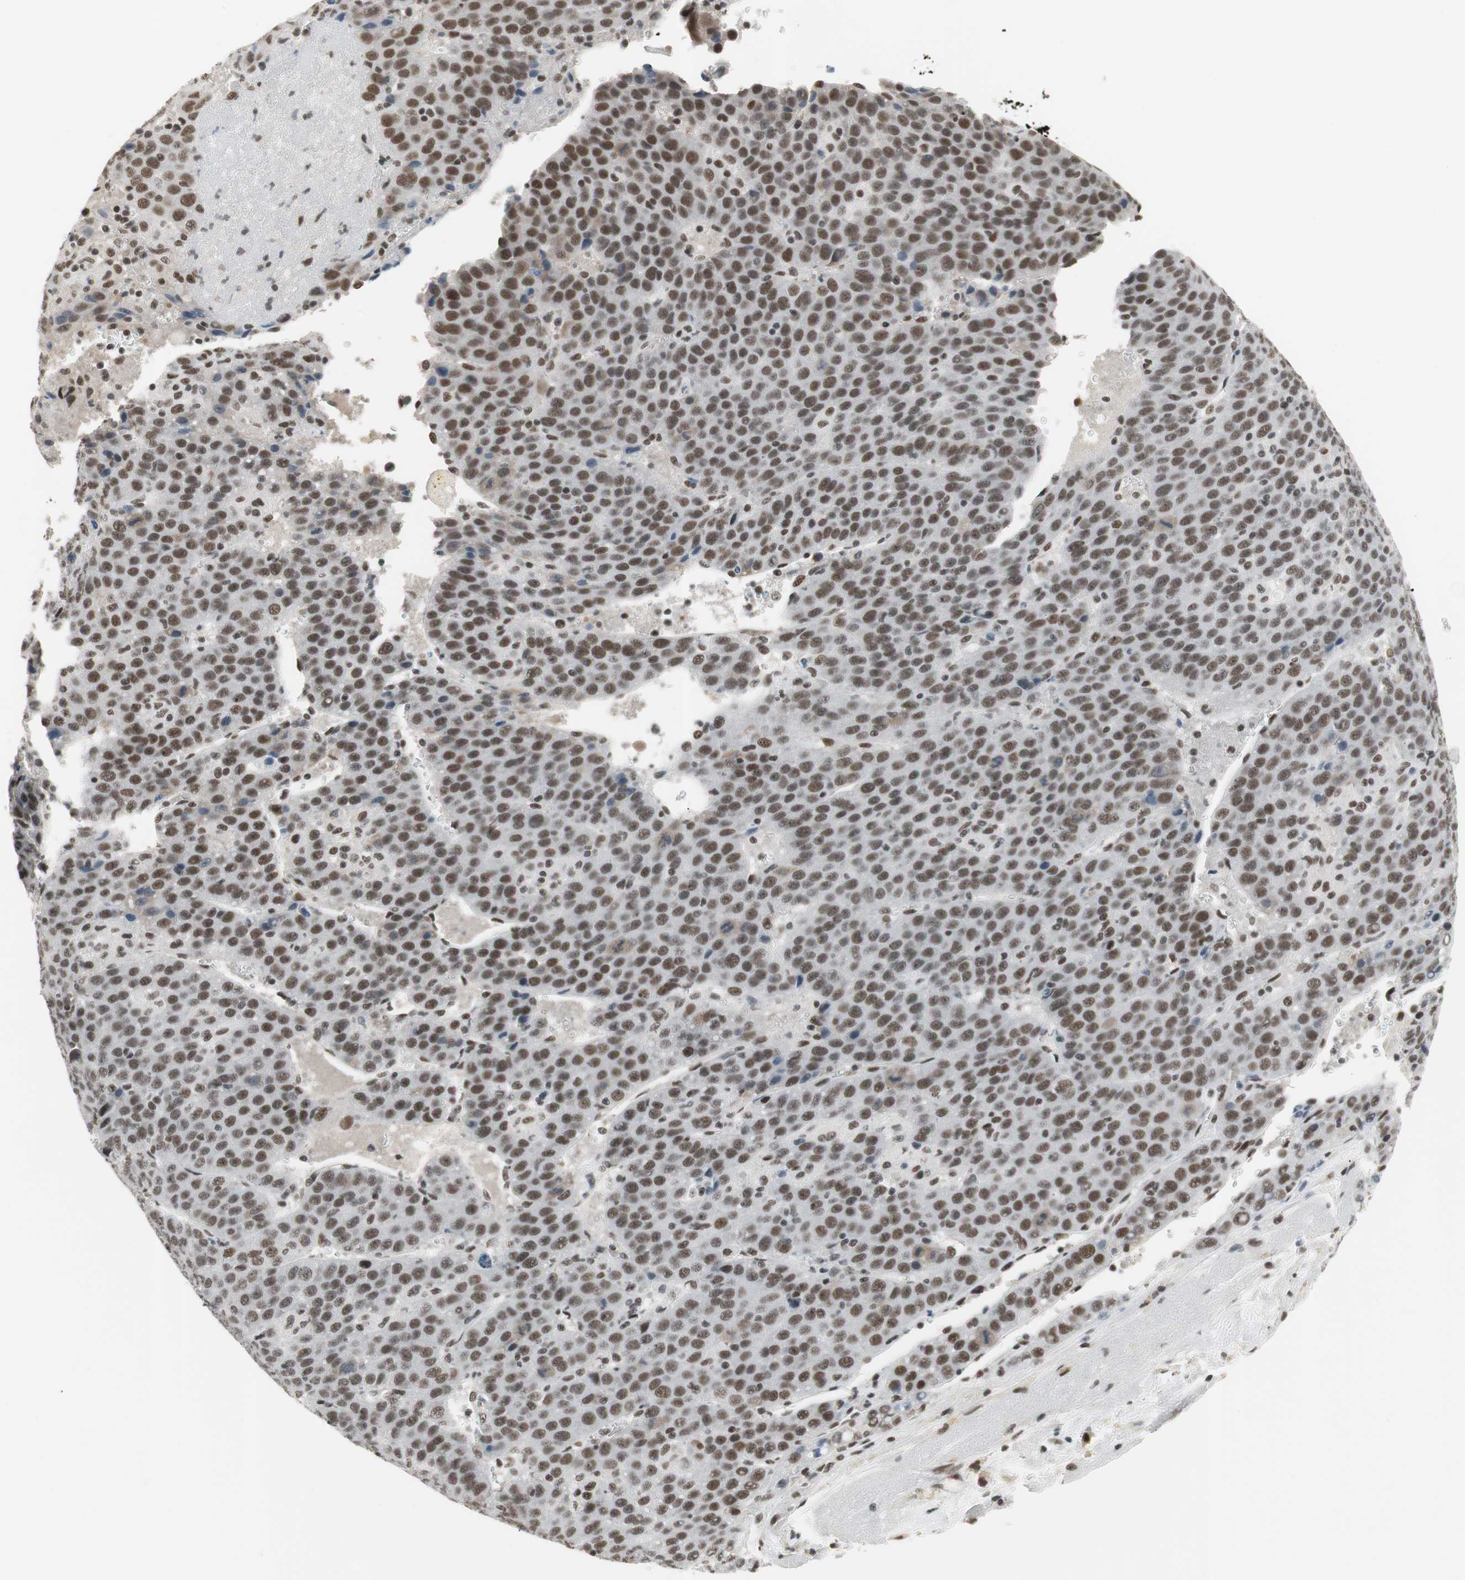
{"staining": {"intensity": "strong", "quantity": ">75%", "location": "nuclear"}, "tissue": "liver cancer", "cell_type": "Tumor cells", "image_type": "cancer", "snomed": [{"axis": "morphology", "description": "Carcinoma, Hepatocellular, NOS"}, {"axis": "topography", "description": "Liver"}], "caption": "Protein expression analysis of human liver hepatocellular carcinoma reveals strong nuclear staining in about >75% of tumor cells.", "gene": "RTF1", "patient": {"sex": "female", "age": 53}}